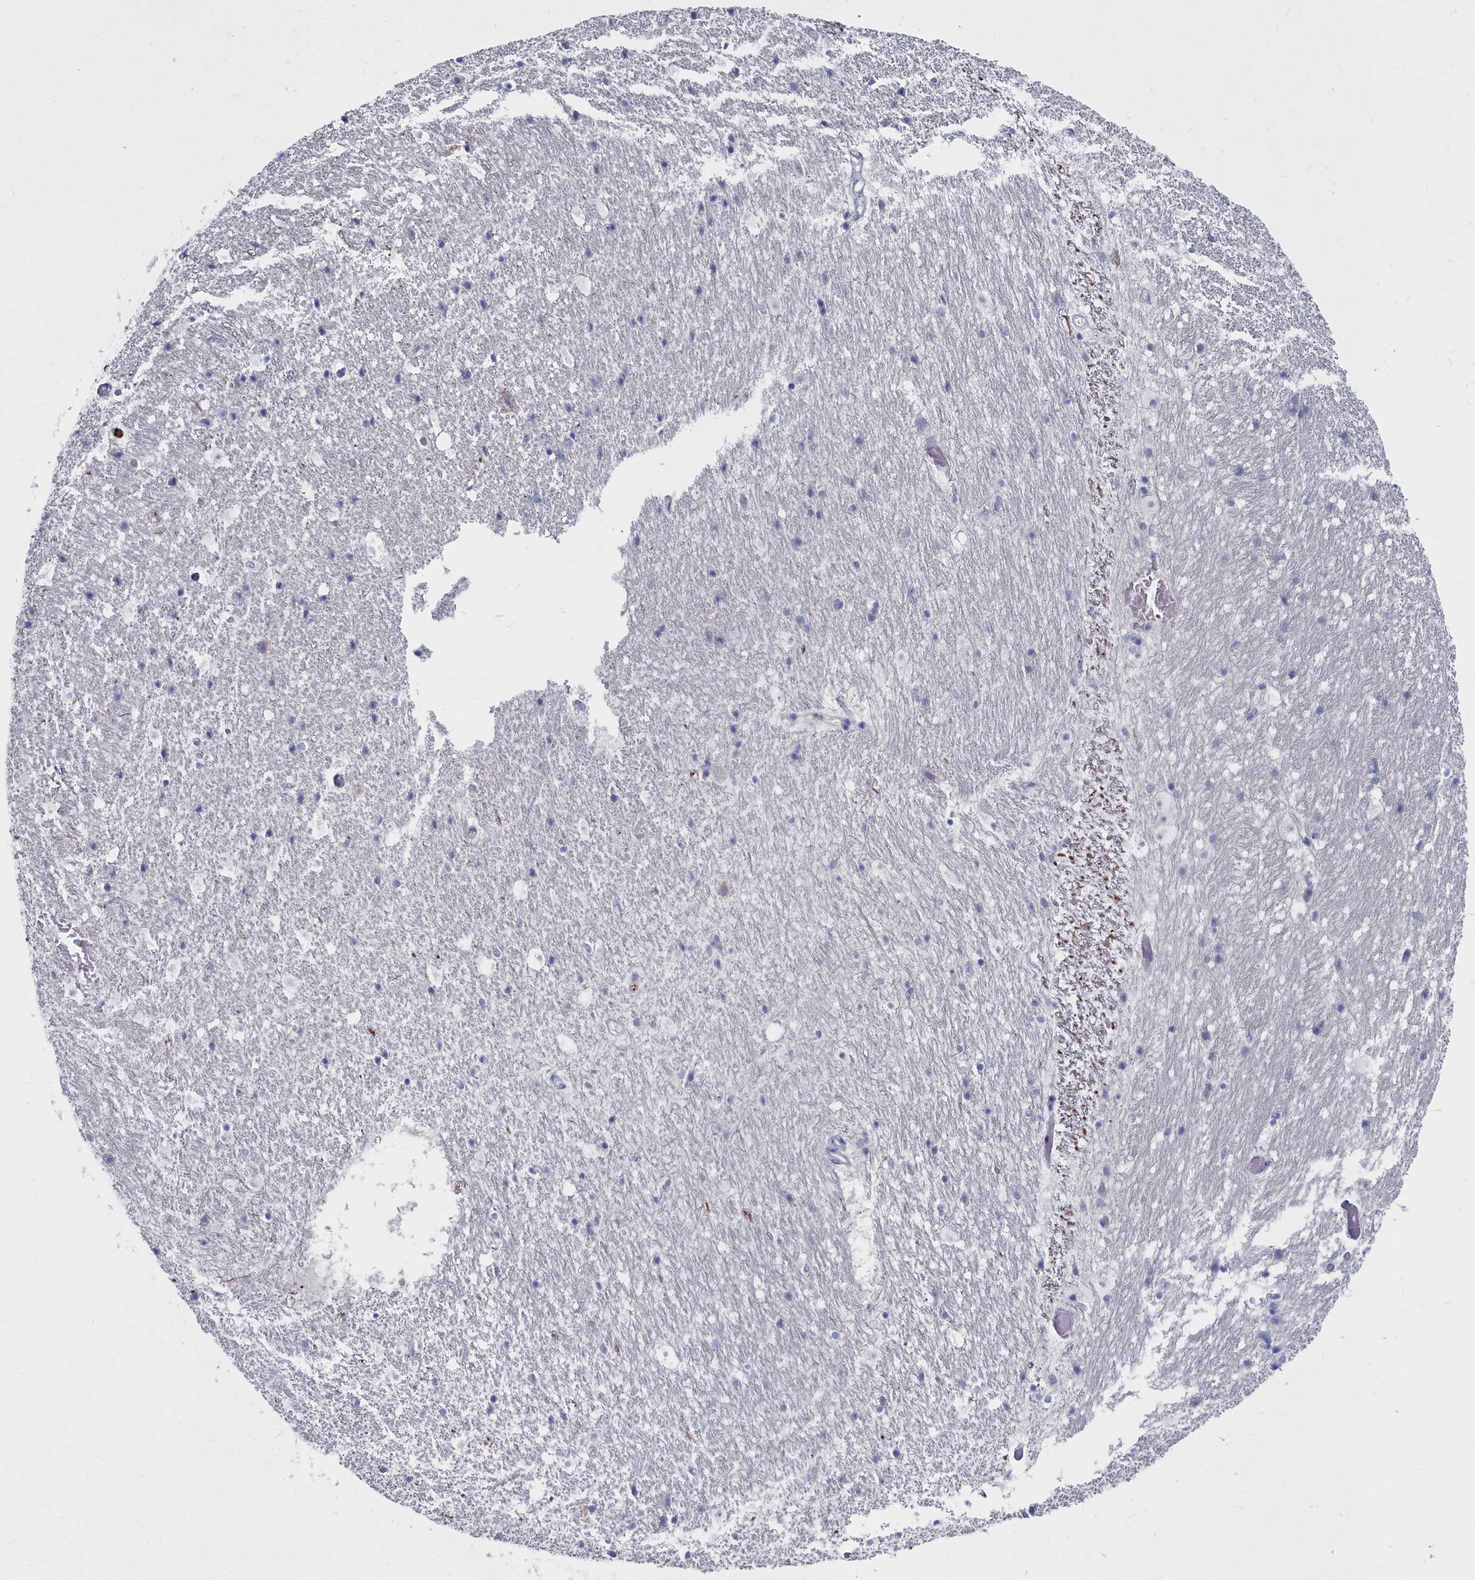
{"staining": {"intensity": "negative", "quantity": "none", "location": "none"}, "tissue": "hippocampus", "cell_type": "Glial cells", "image_type": "normal", "snomed": [{"axis": "morphology", "description": "Normal tissue, NOS"}, {"axis": "topography", "description": "Hippocampus"}], "caption": "Hippocampus stained for a protein using immunohistochemistry (IHC) exhibits no expression glial cells.", "gene": "CCDC149", "patient": {"sex": "female", "age": 52}}